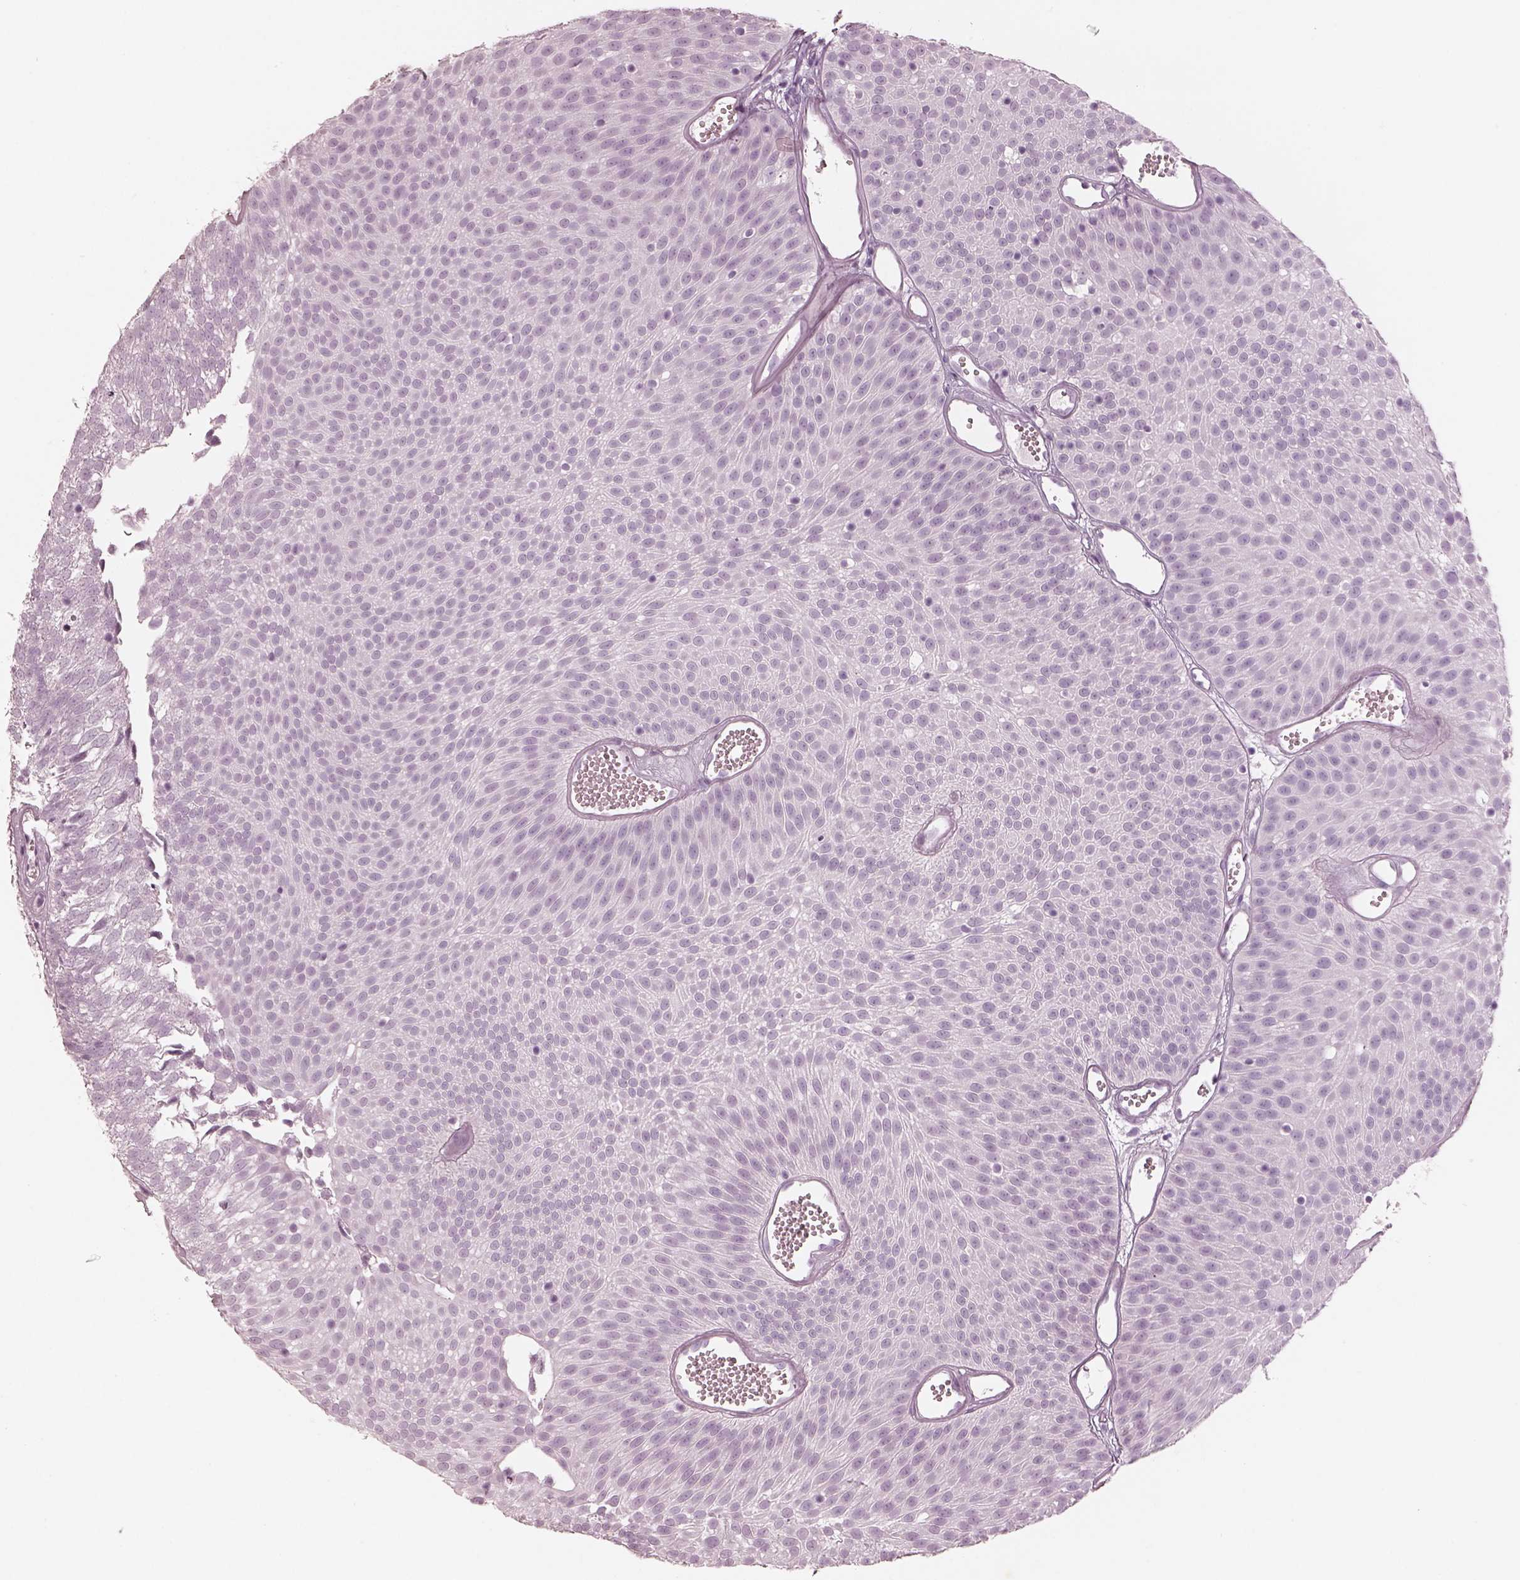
{"staining": {"intensity": "negative", "quantity": "none", "location": "none"}, "tissue": "urothelial cancer", "cell_type": "Tumor cells", "image_type": "cancer", "snomed": [{"axis": "morphology", "description": "Urothelial carcinoma, Low grade"}, {"axis": "topography", "description": "Urinary bladder"}], "caption": "DAB (3,3'-diaminobenzidine) immunohistochemical staining of human urothelial cancer displays no significant expression in tumor cells.", "gene": "OPN4", "patient": {"sex": "male", "age": 52}}